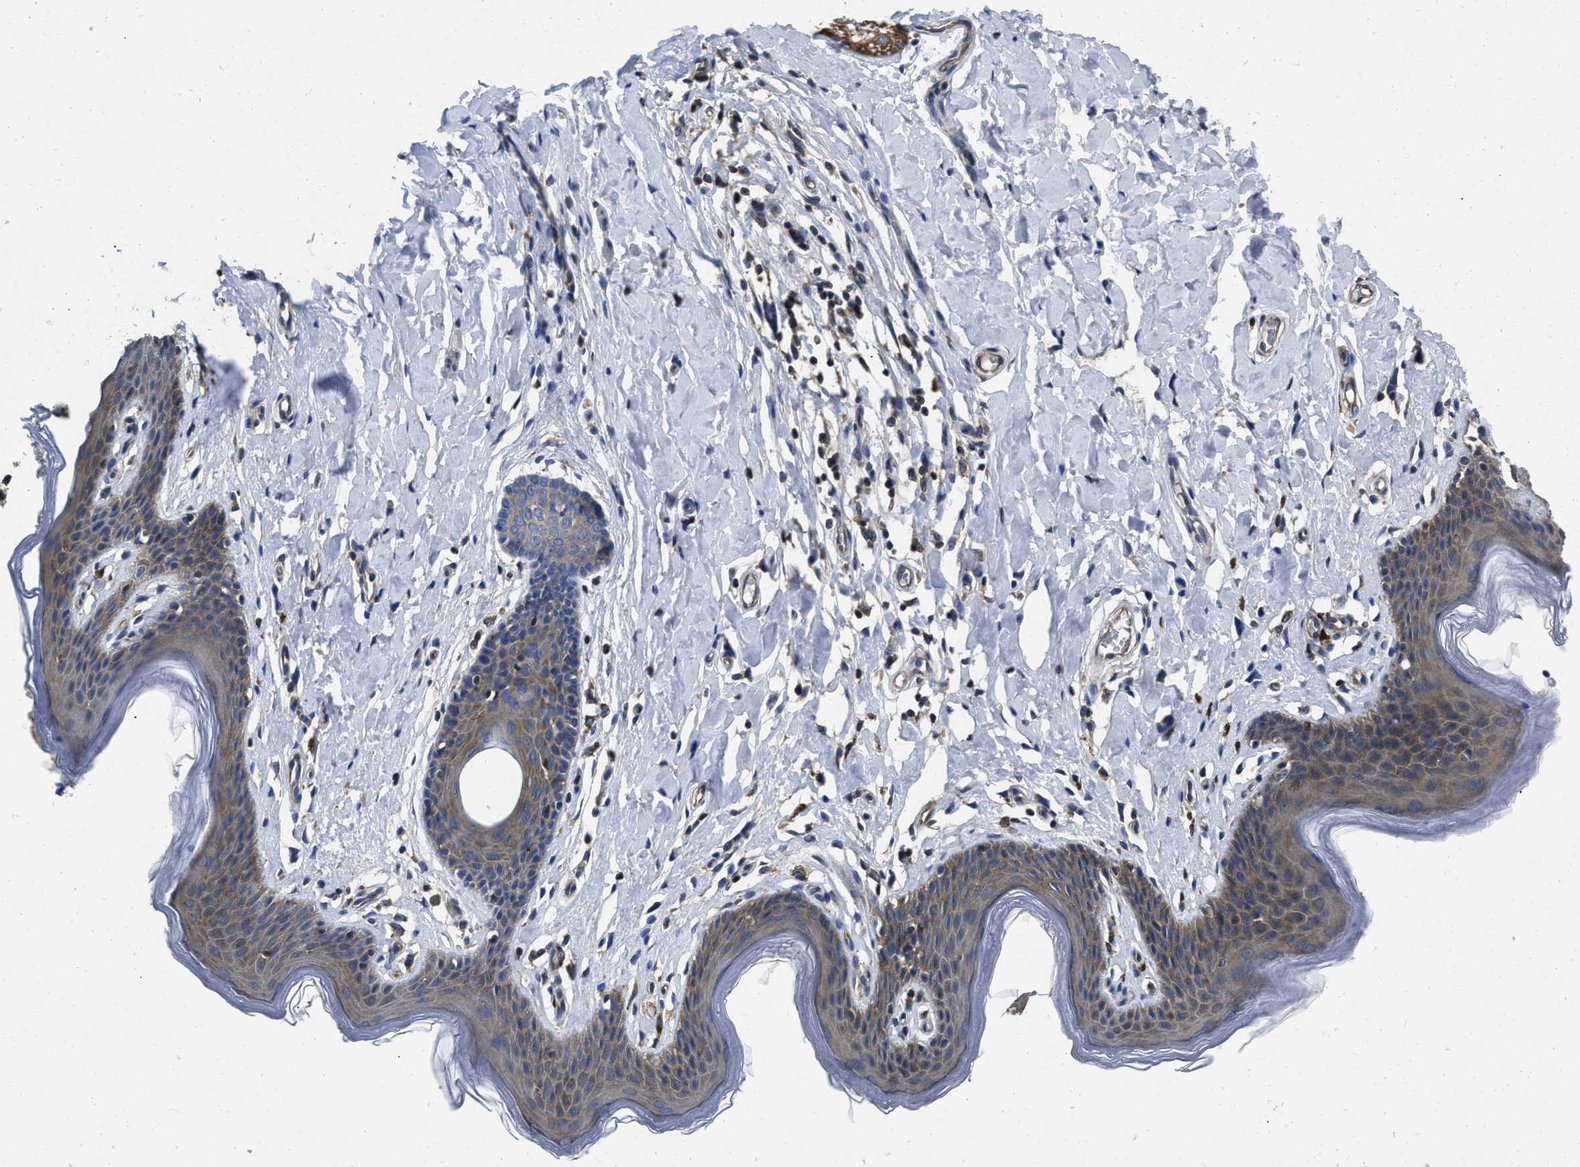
{"staining": {"intensity": "moderate", "quantity": "25%-75%", "location": "cytoplasmic/membranous"}, "tissue": "skin", "cell_type": "Epidermal cells", "image_type": "normal", "snomed": [{"axis": "morphology", "description": "Normal tissue, NOS"}, {"axis": "topography", "description": "Vulva"}], "caption": "Normal skin demonstrates moderate cytoplasmic/membranous expression in about 25%-75% of epidermal cells.", "gene": "YARS1", "patient": {"sex": "female", "age": 66}}